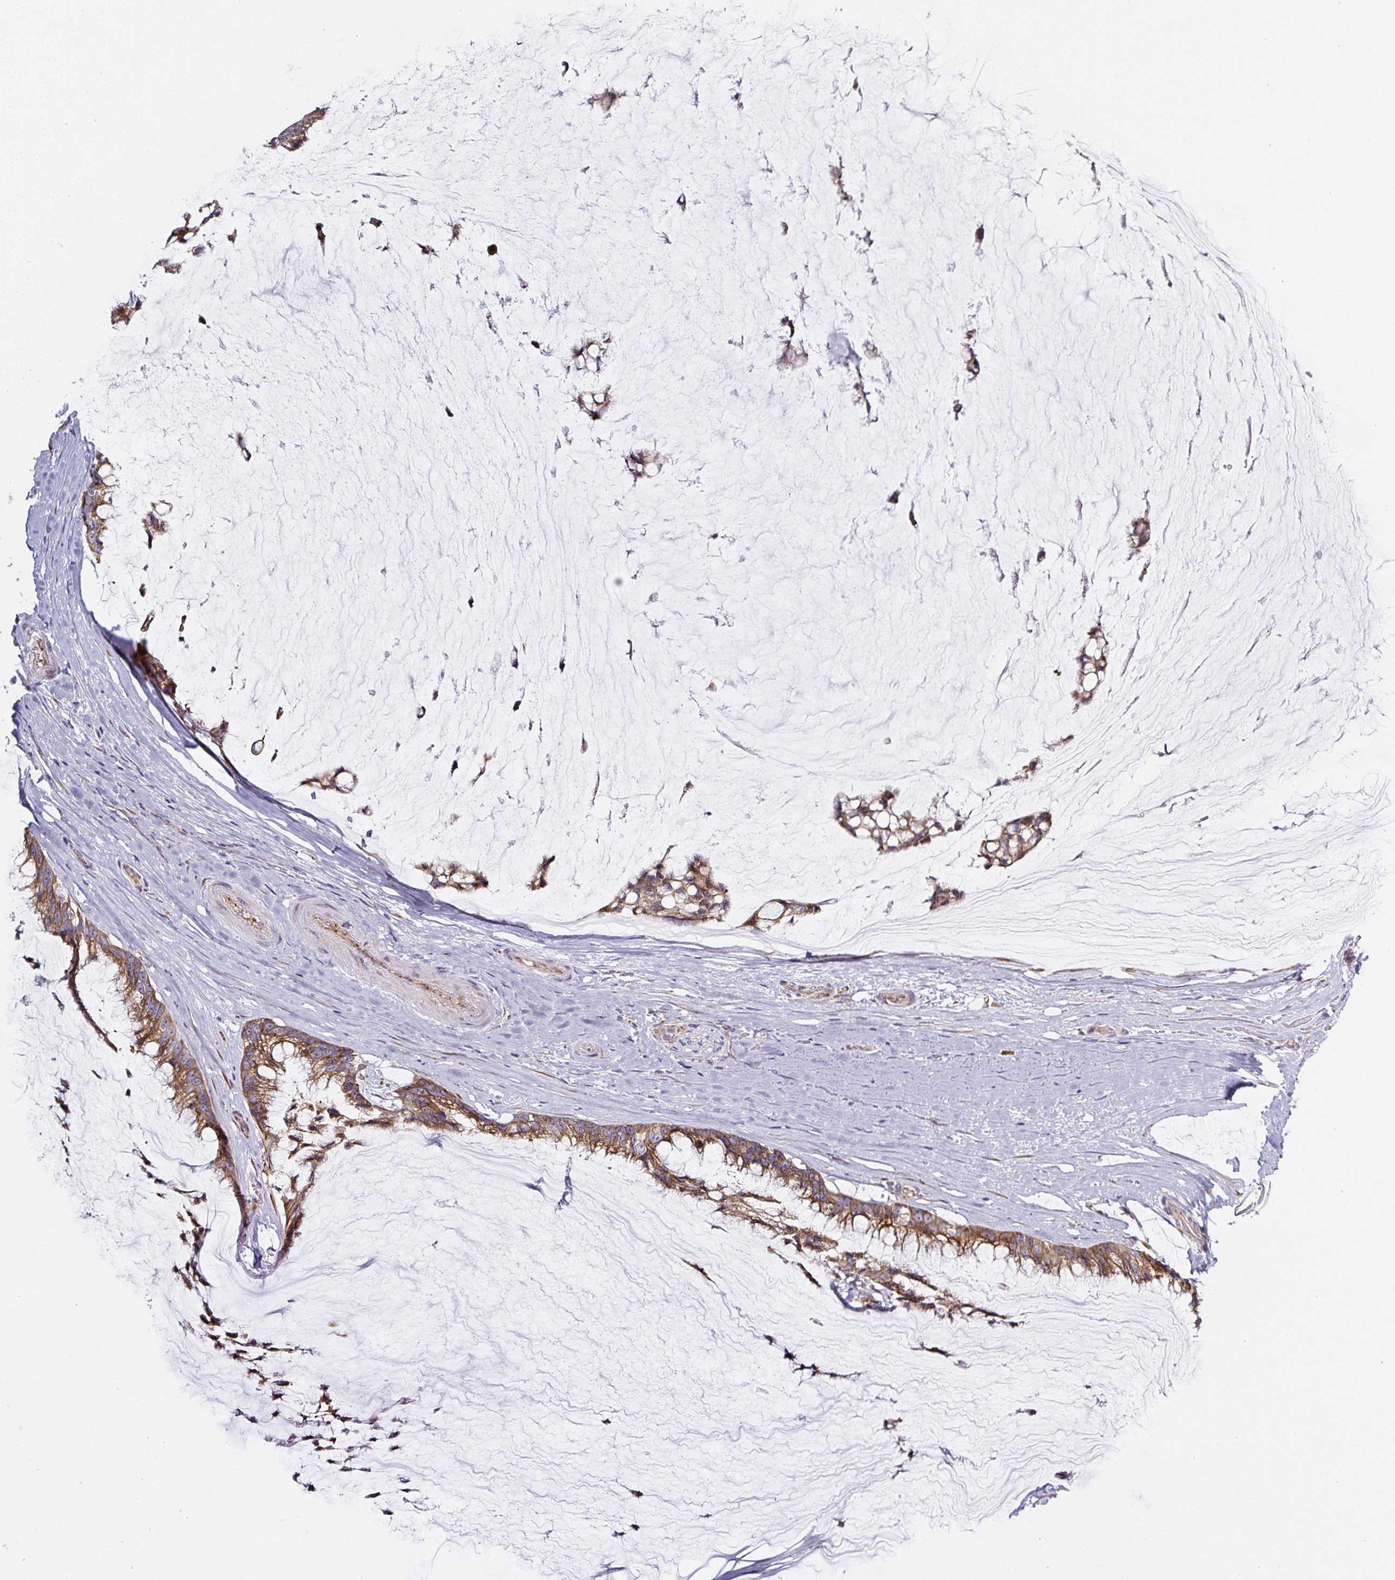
{"staining": {"intensity": "strong", "quantity": ">75%", "location": "cytoplasmic/membranous"}, "tissue": "ovarian cancer", "cell_type": "Tumor cells", "image_type": "cancer", "snomed": [{"axis": "morphology", "description": "Cystadenocarcinoma, mucinous, NOS"}, {"axis": "topography", "description": "Ovary"}], "caption": "This is a micrograph of immunohistochemistry staining of ovarian cancer, which shows strong positivity in the cytoplasmic/membranous of tumor cells.", "gene": "MLX", "patient": {"sex": "female", "age": 39}}